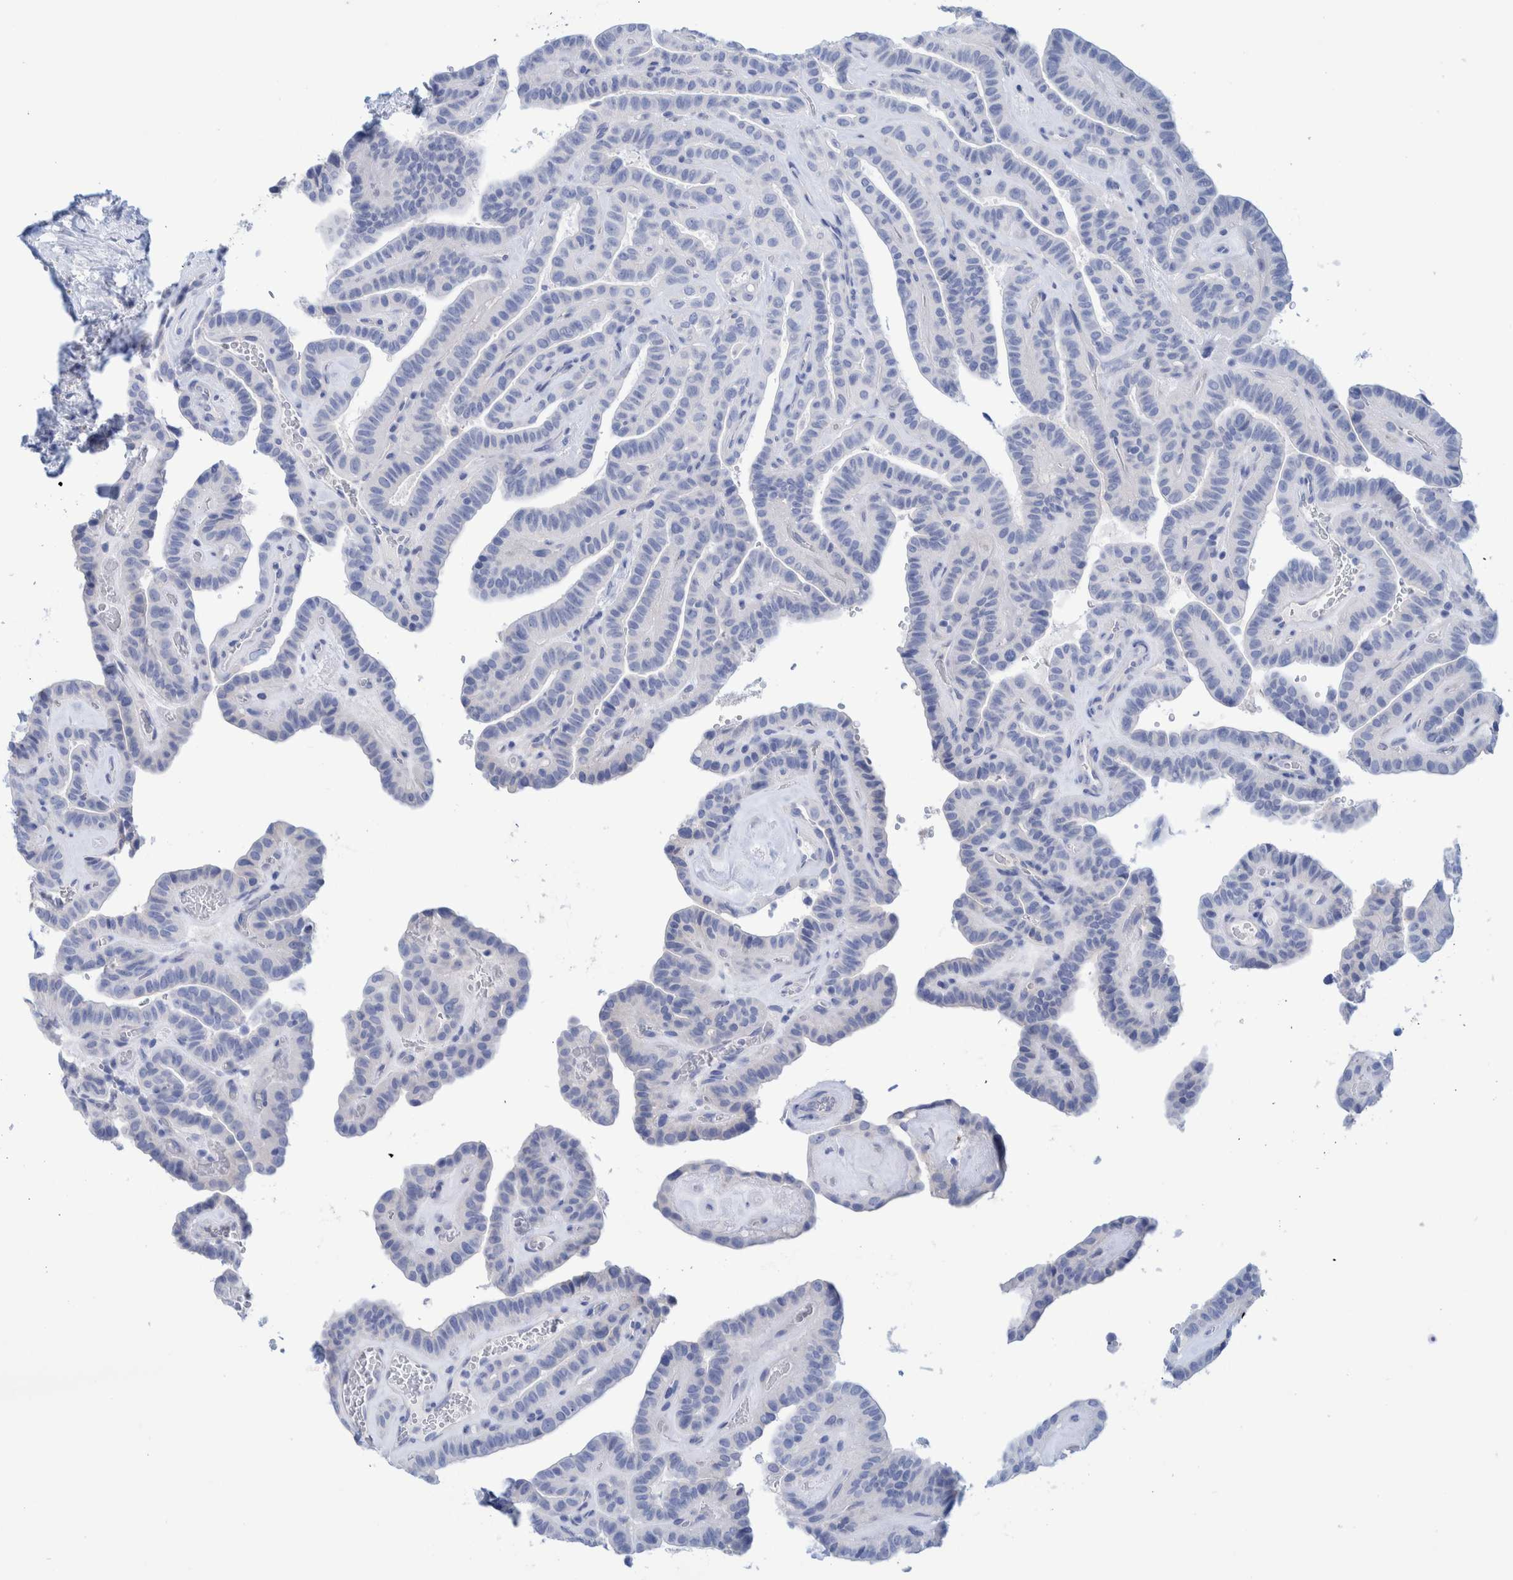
{"staining": {"intensity": "negative", "quantity": "none", "location": "none"}, "tissue": "thyroid cancer", "cell_type": "Tumor cells", "image_type": "cancer", "snomed": [{"axis": "morphology", "description": "Papillary adenocarcinoma, NOS"}, {"axis": "topography", "description": "Thyroid gland"}], "caption": "The IHC micrograph has no significant staining in tumor cells of papillary adenocarcinoma (thyroid) tissue.", "gene": "PERP", "patient": {"sex": "male", "age": 77}}